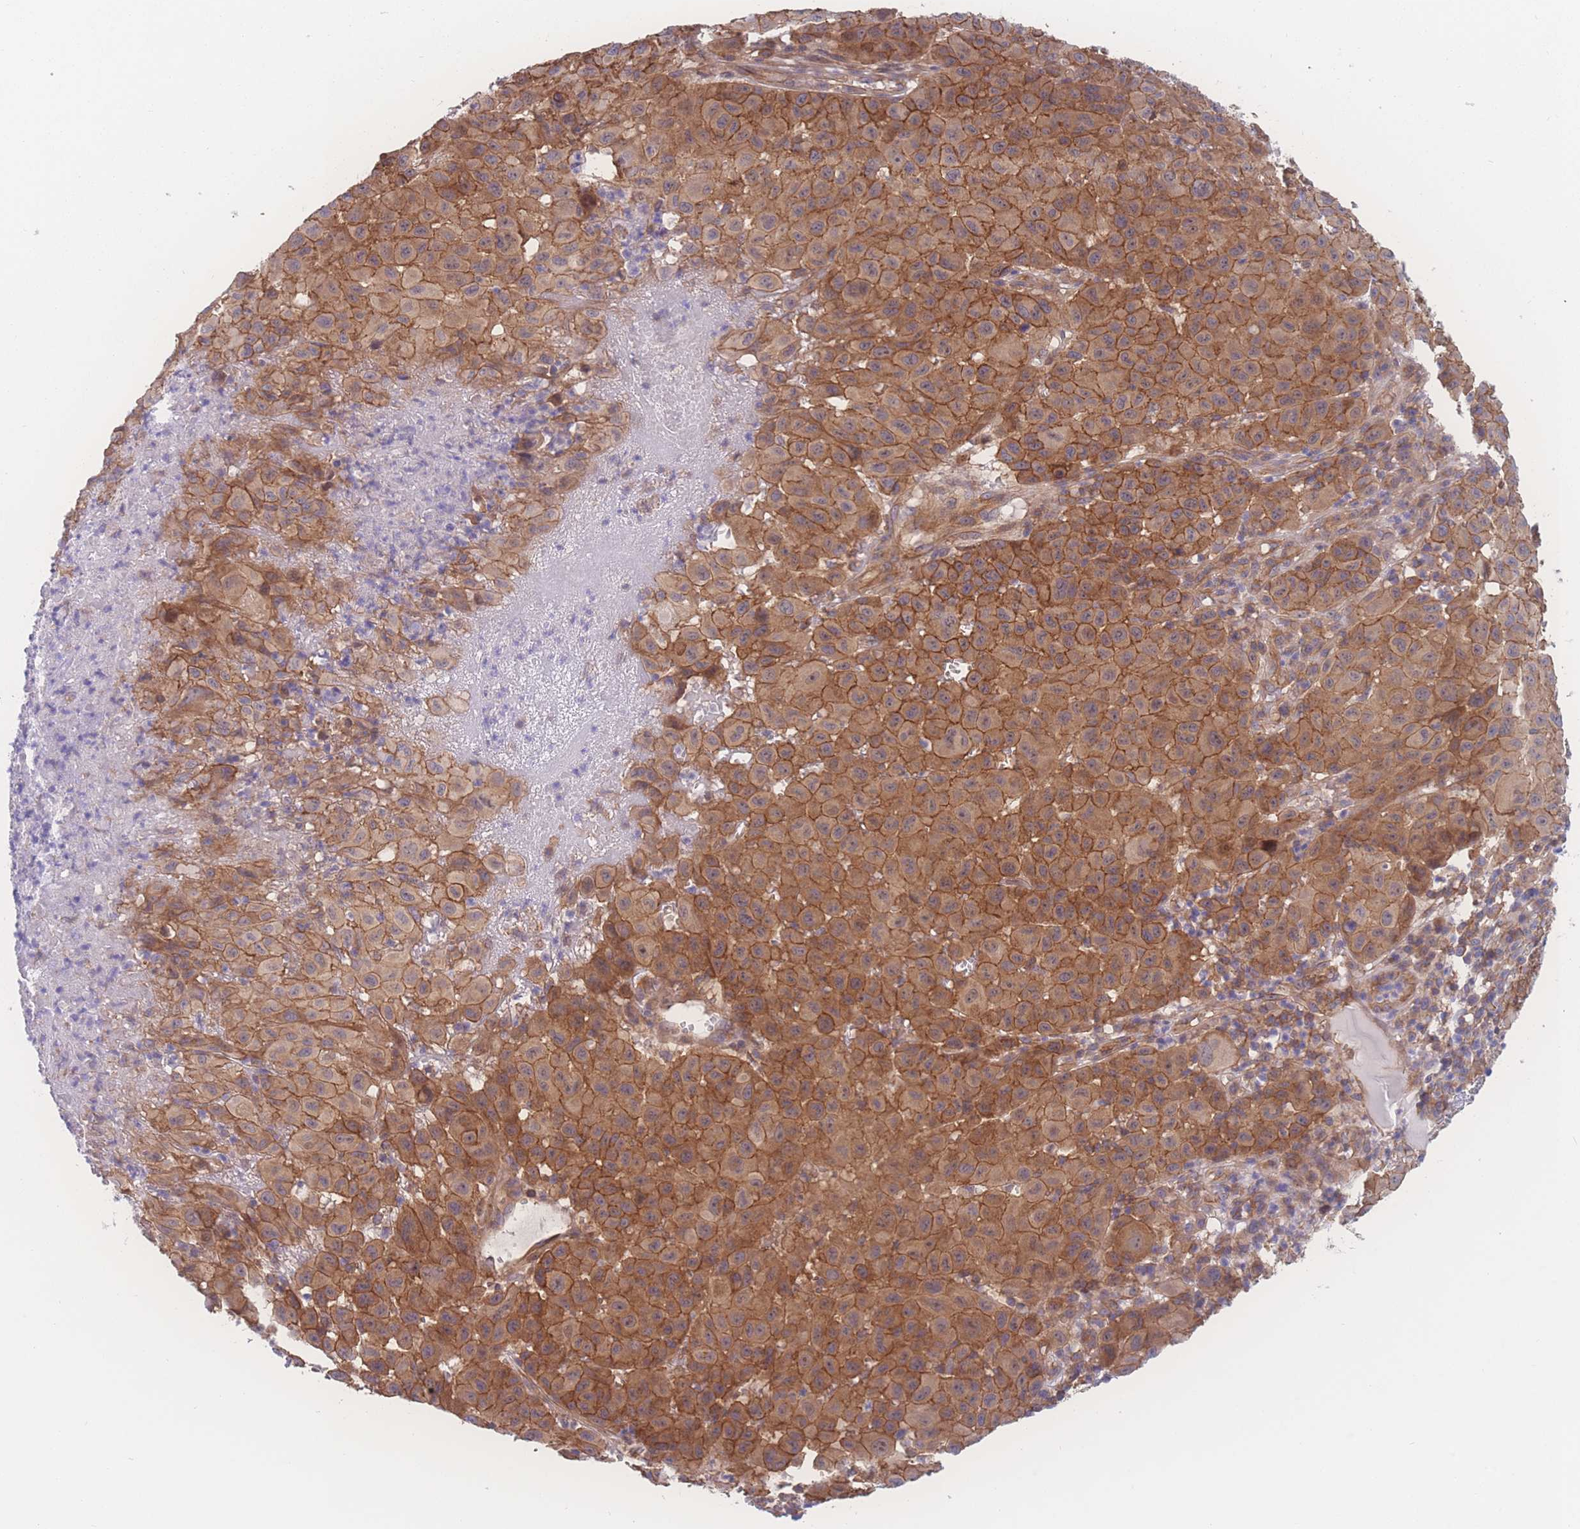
{"staining": {"intensity": "moderate", "quantity": ">75%", "location": "cytoplasmic/membranous"}, "tissue": "melanoma", "cell_type": "Tumor cells", "image_type": "cancer", "snomed": [{"axis": "morphology", "description": "Malignant melanoma, NOS"}, {"axis": "topography", "description": "Skin"}], "caption": "High-magnification brightfield microscopy of melanoma stained with DAB (brown) and counterstained with hematoxylin (blue). tumor cells exhibit moderate cytoplasmic/membranous positivity is present in approximately>75% of cells.", "gene": "CFAP97", "patient": {"sex": "male", "age": 73}}